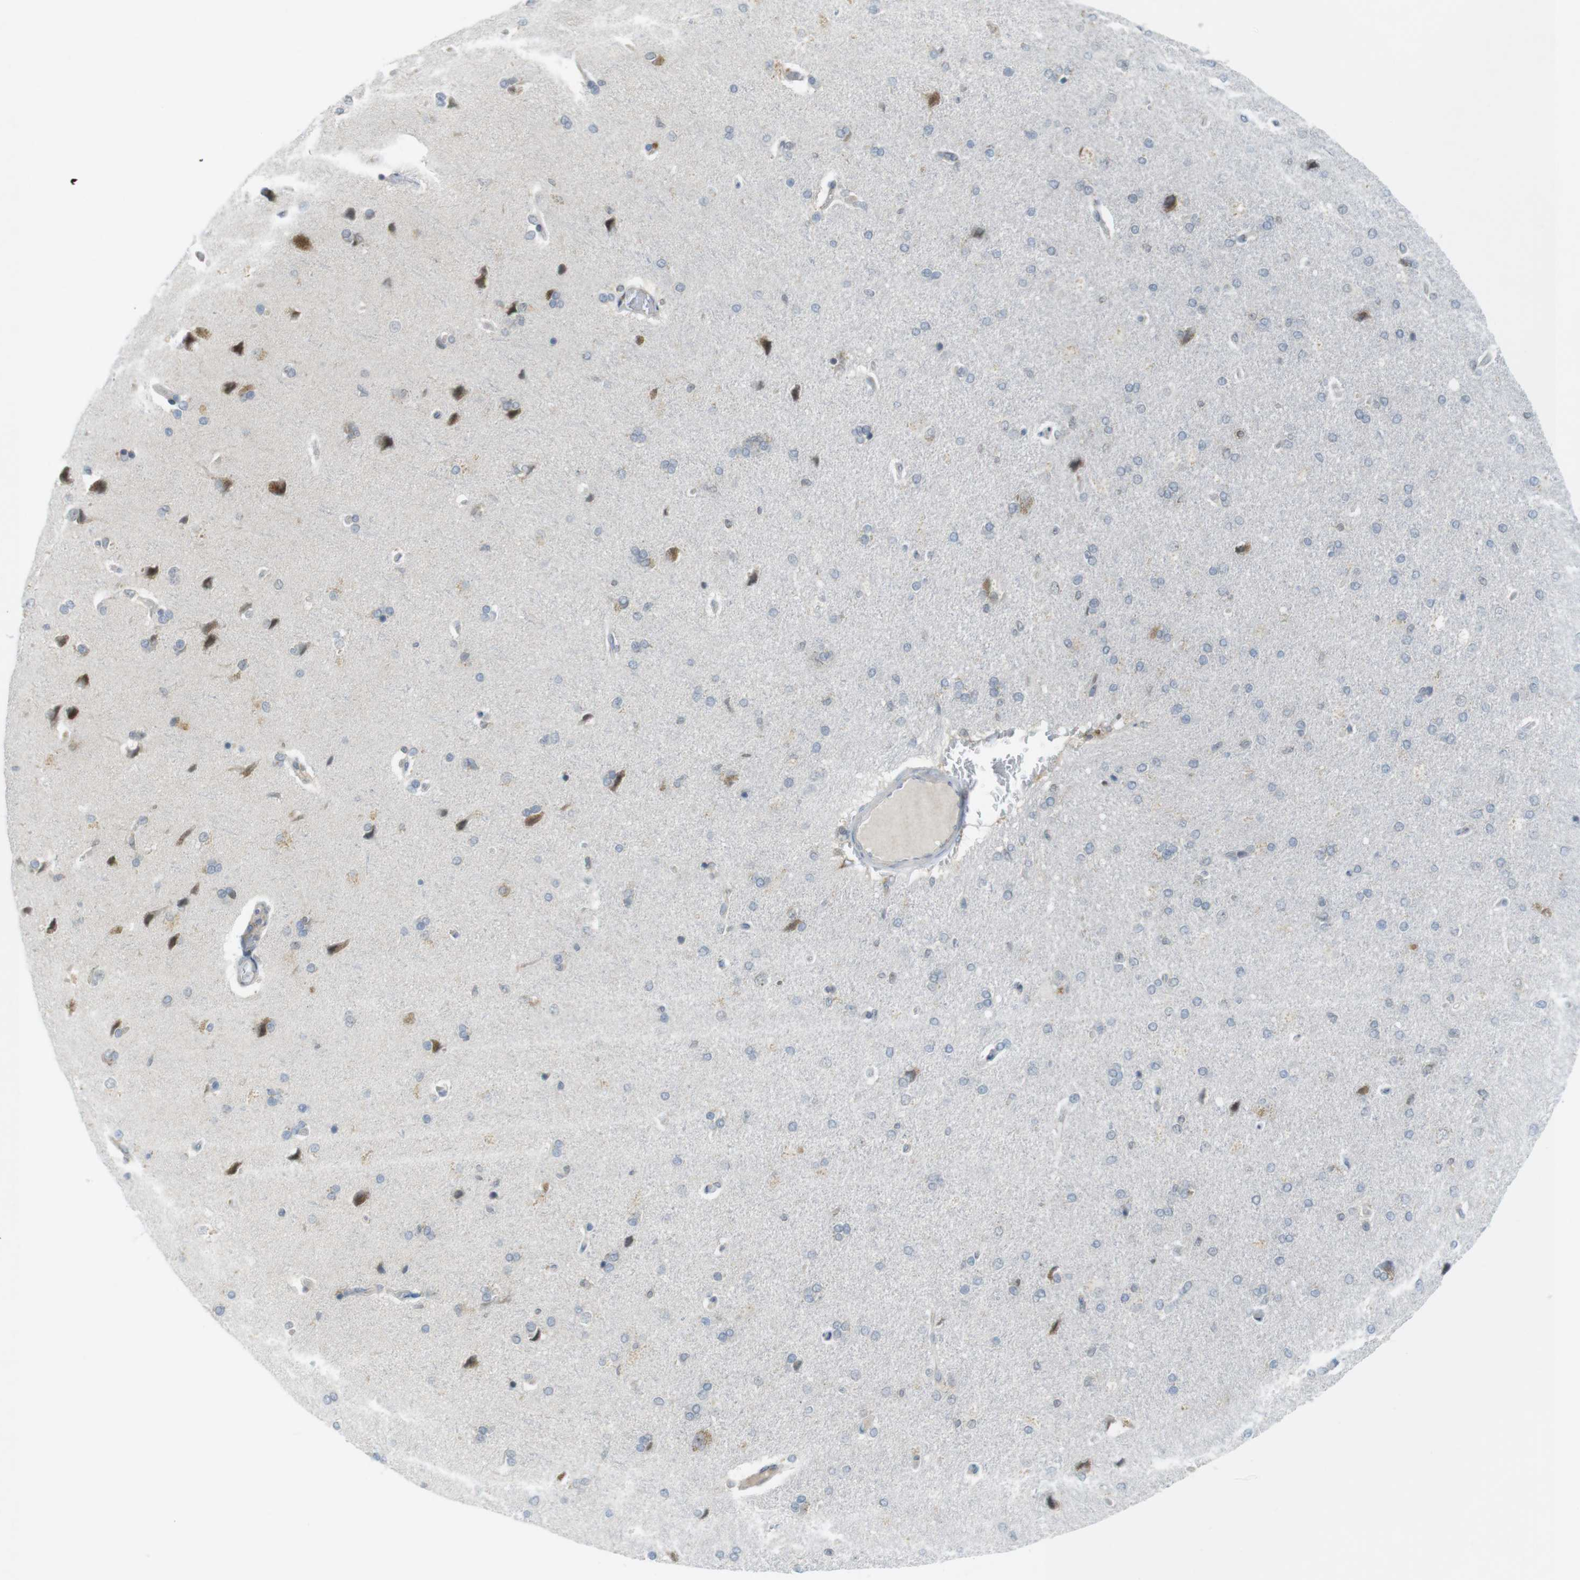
{"staining": {"intensity": "negative", "quantity": "none", "location": "none"}, "tissue": "cerebral cortex", "cell_type": "Endothelial cells", "image_type": "normal", "snomed": [{"axis": "morphology", "description": "Normal tissue, NOS"}, {"axis": "topography", "description": "Cerebral cortex"}], "caption": "The photomicrograph reveals no significant expression in endothelial cells of cerebral cortex.", "gene": "RCC1", "patient": {"sex": "male", "age": 62}}